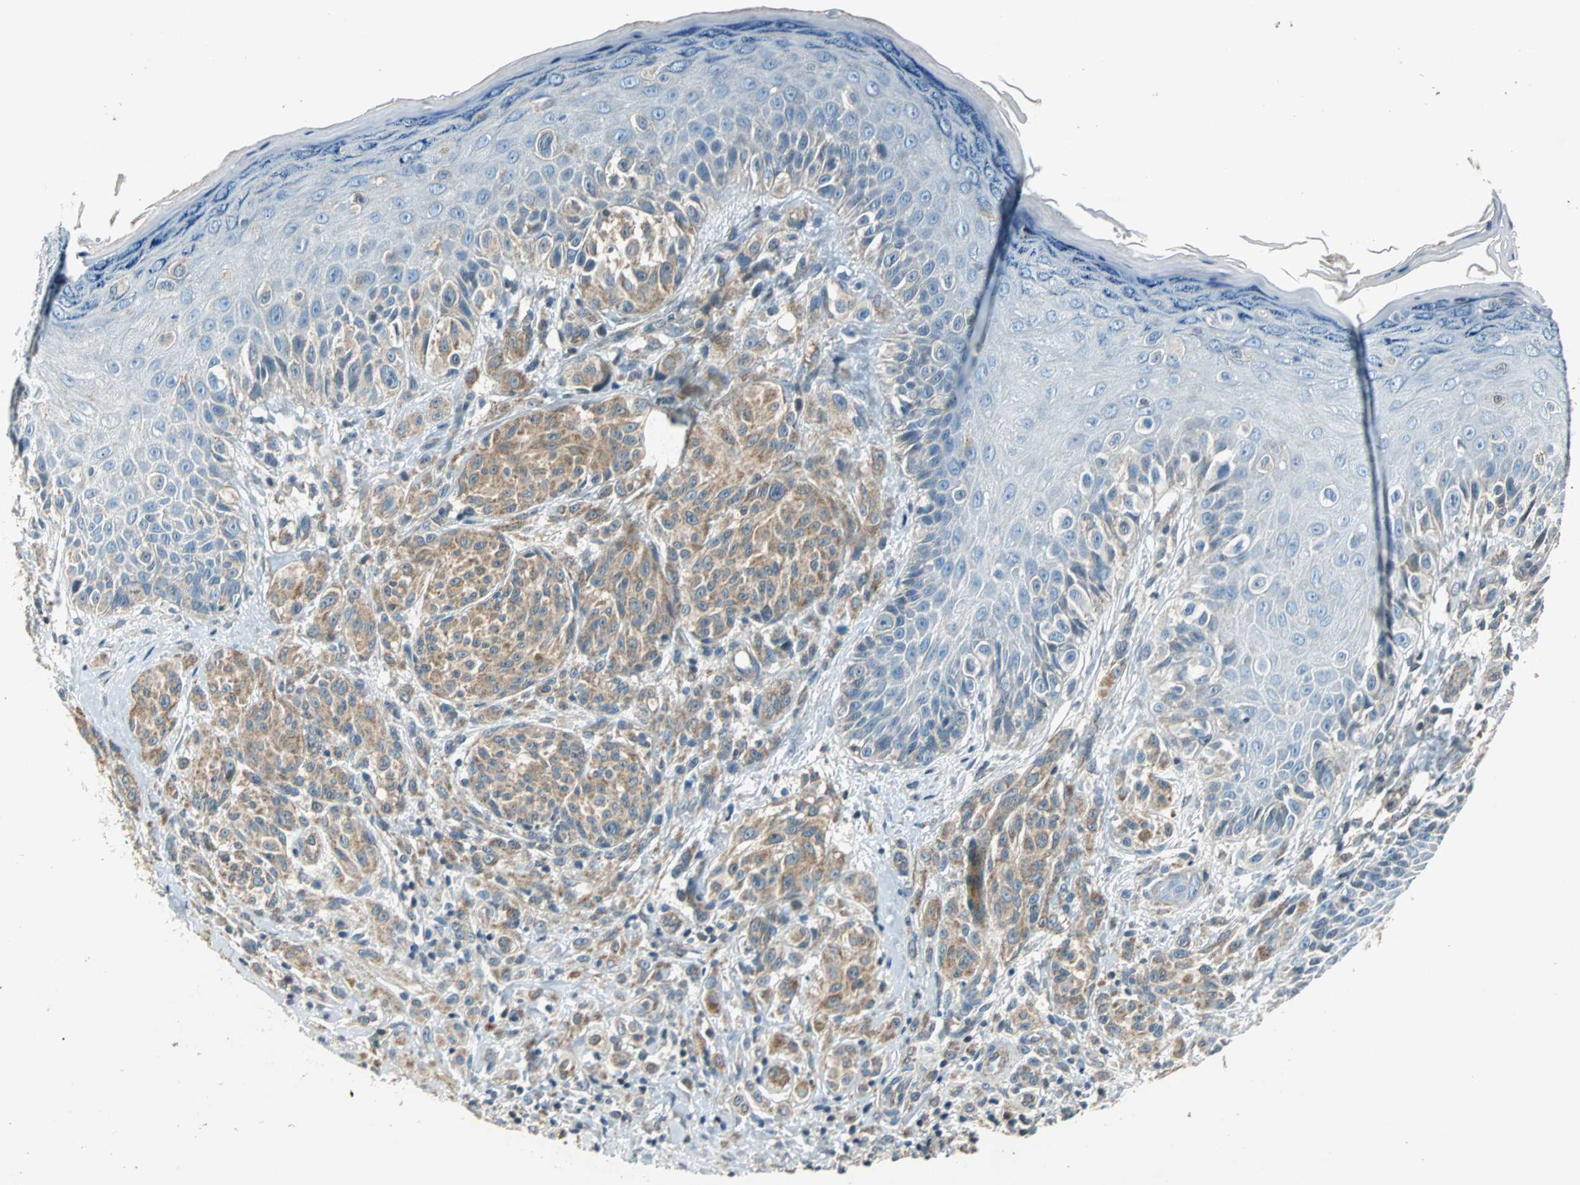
{"staining": {"intensity": "moderate", "quantity": "25%-75%", "location": "cytoplasmic/membranous"}, "tissue": "melanoma", "cell_type": "Tumor cells", "image_type": "cancer", "snomed": [{"axis": "morphology", "description": "Malignant melanoma, NOS"}, {"axis": "topography", "description": "Skin"}], "caption": "Immunohistochemical staining of malignant melanoma displays medium levels of moderate cytoplasmic/membranous expression in approximately 25%-75% of tumor cells. Ihc stains the protein in brown and the nuclei are stained blue.", "gene": "GSDMD", "patient": {"sex": "male", "age": 57}}